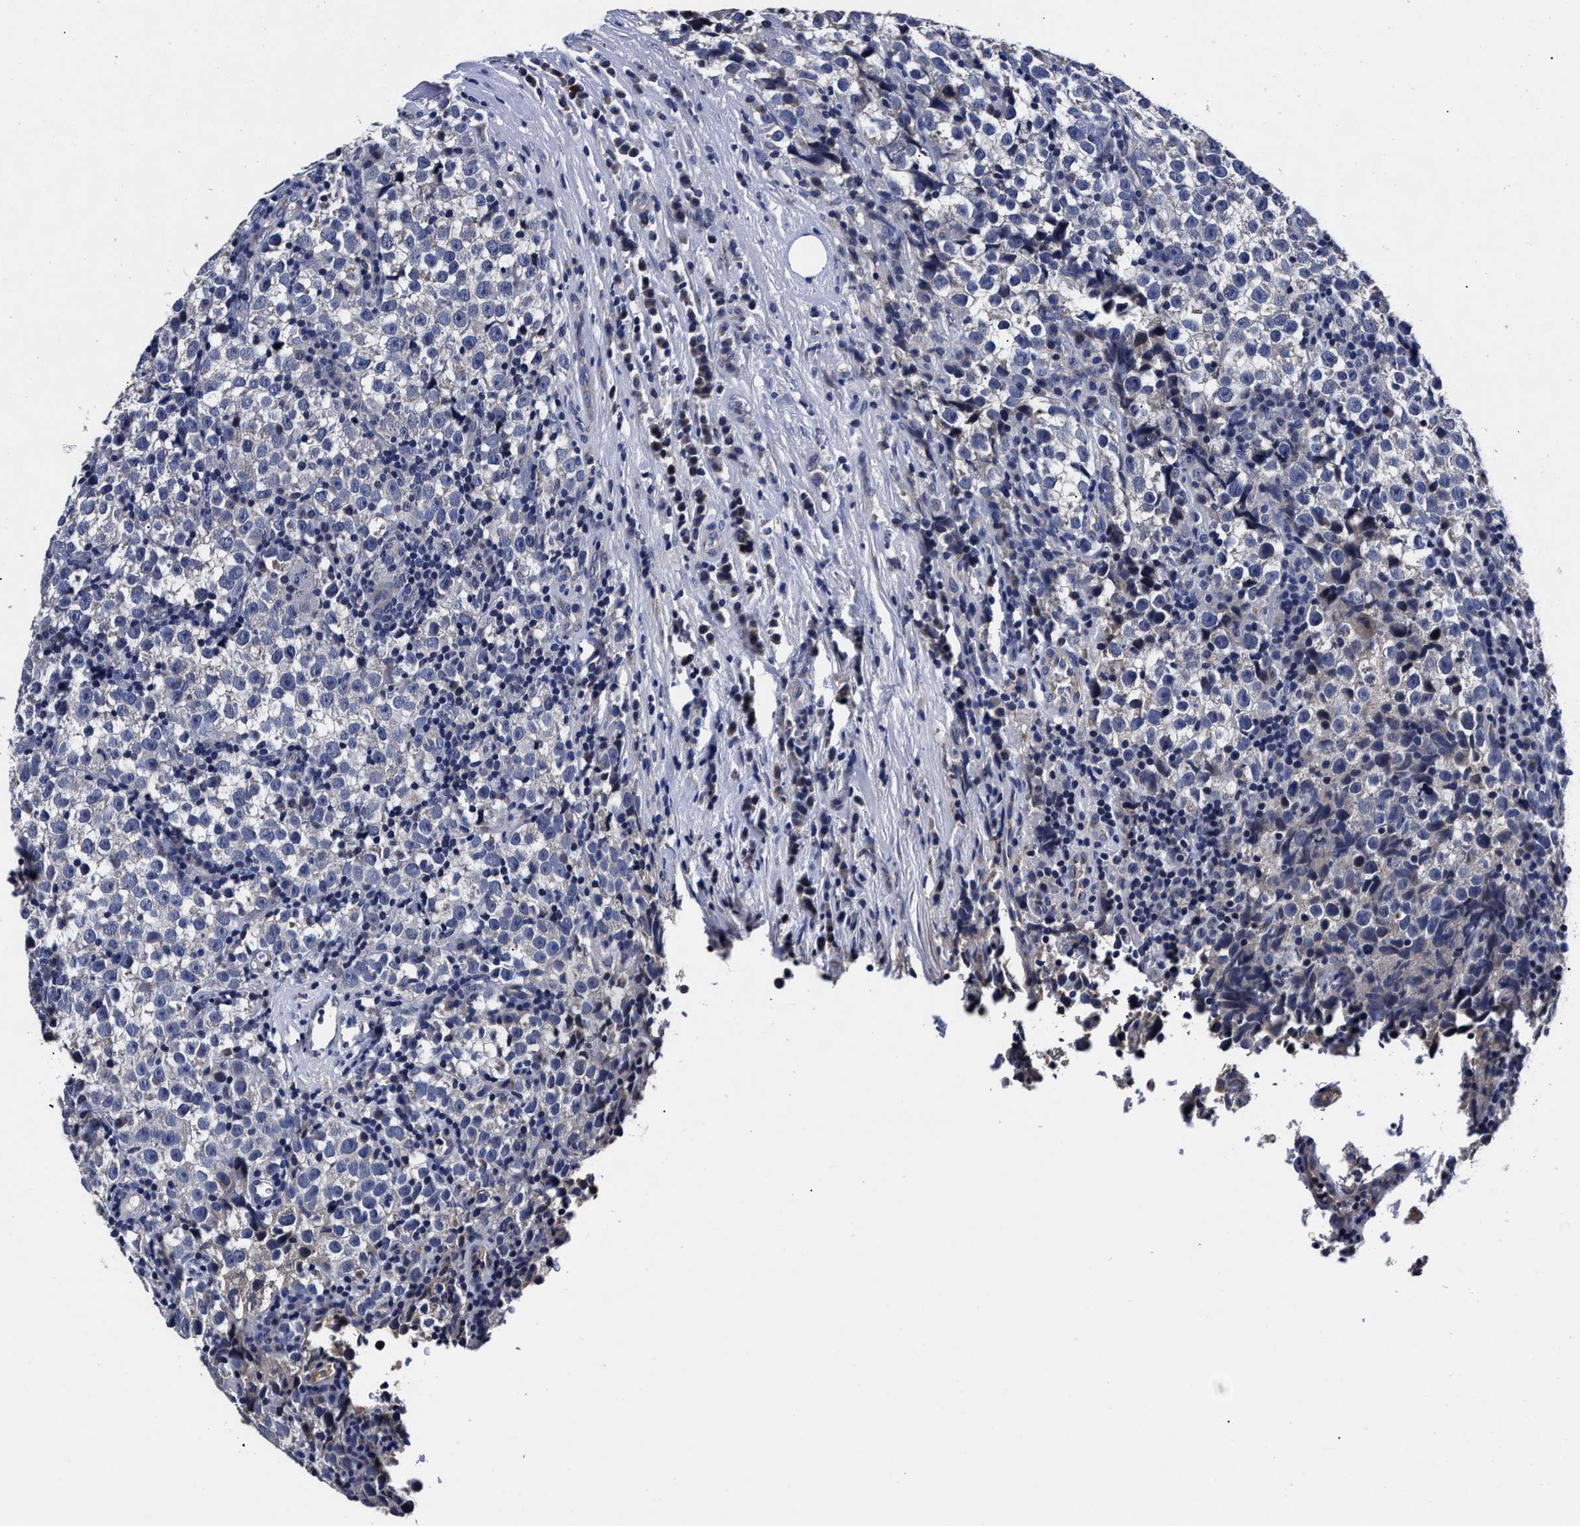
{"staining": {"intensity": "negative", "quantity": "none", "location": "none"}, "tissue": "testis cancer", "cell_type": "Tumor cells", "image_type": "cancer", "snomed": [{"axis": "morphology", "description": "Normal tissue, NOS"}, {"axis": "morphology", "description": "Seminoma, NOS"}, {"axis": "topography", "description": "Testis"}], "caption": "This micrograph is of testis seminoma stained with immunohistochemistry (IHC) to label a protein in brown with the nuclei are counter-stained blue. There is no expression in tumor cells.", "gene": "OLFML2A", "patient": {"sex": "male", "age": 43}}